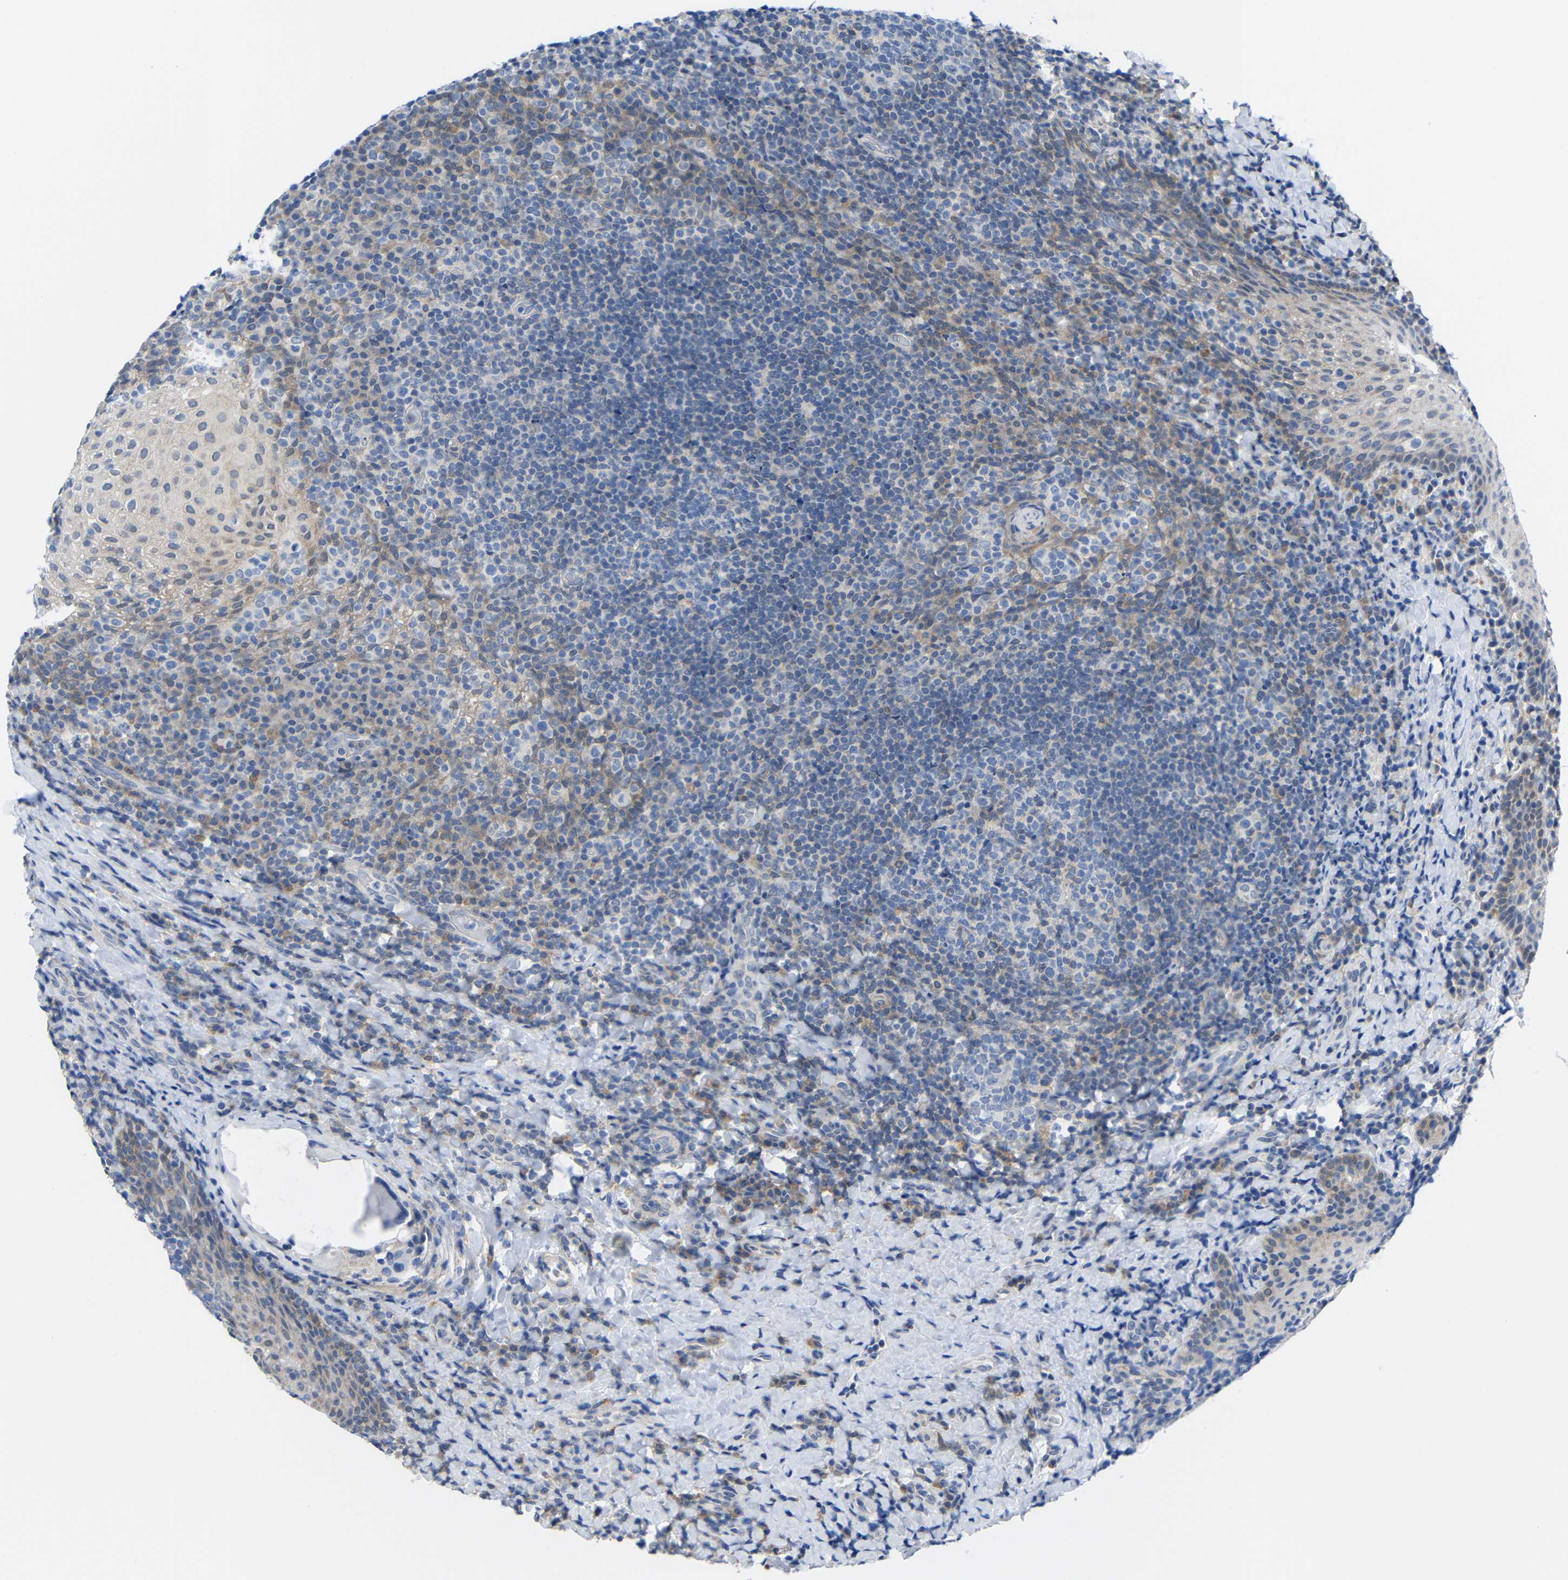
{"staining": {"intensity": "weak", "quantity": "<25%", "location": "cytoplasmic/membranous"}, "tissue": "tonsil", "cell_type": "Germinal center cells", "image_type": "normal", "snomed": [{"axis": "morphology", "description": "Normal tissue, NOS"}, {"axis": "topography", "description": "Tonsil"}], "caption": "Immunohistochemistry (IHC) photomicrograph of benign tonsil: tonsil stained with DAB (3,3'-diaminobenzidine) displays no significant protein positivity in germinal center cells.", "gene": "PEBP1", "patient": {"sex": "male", "age": 17}}